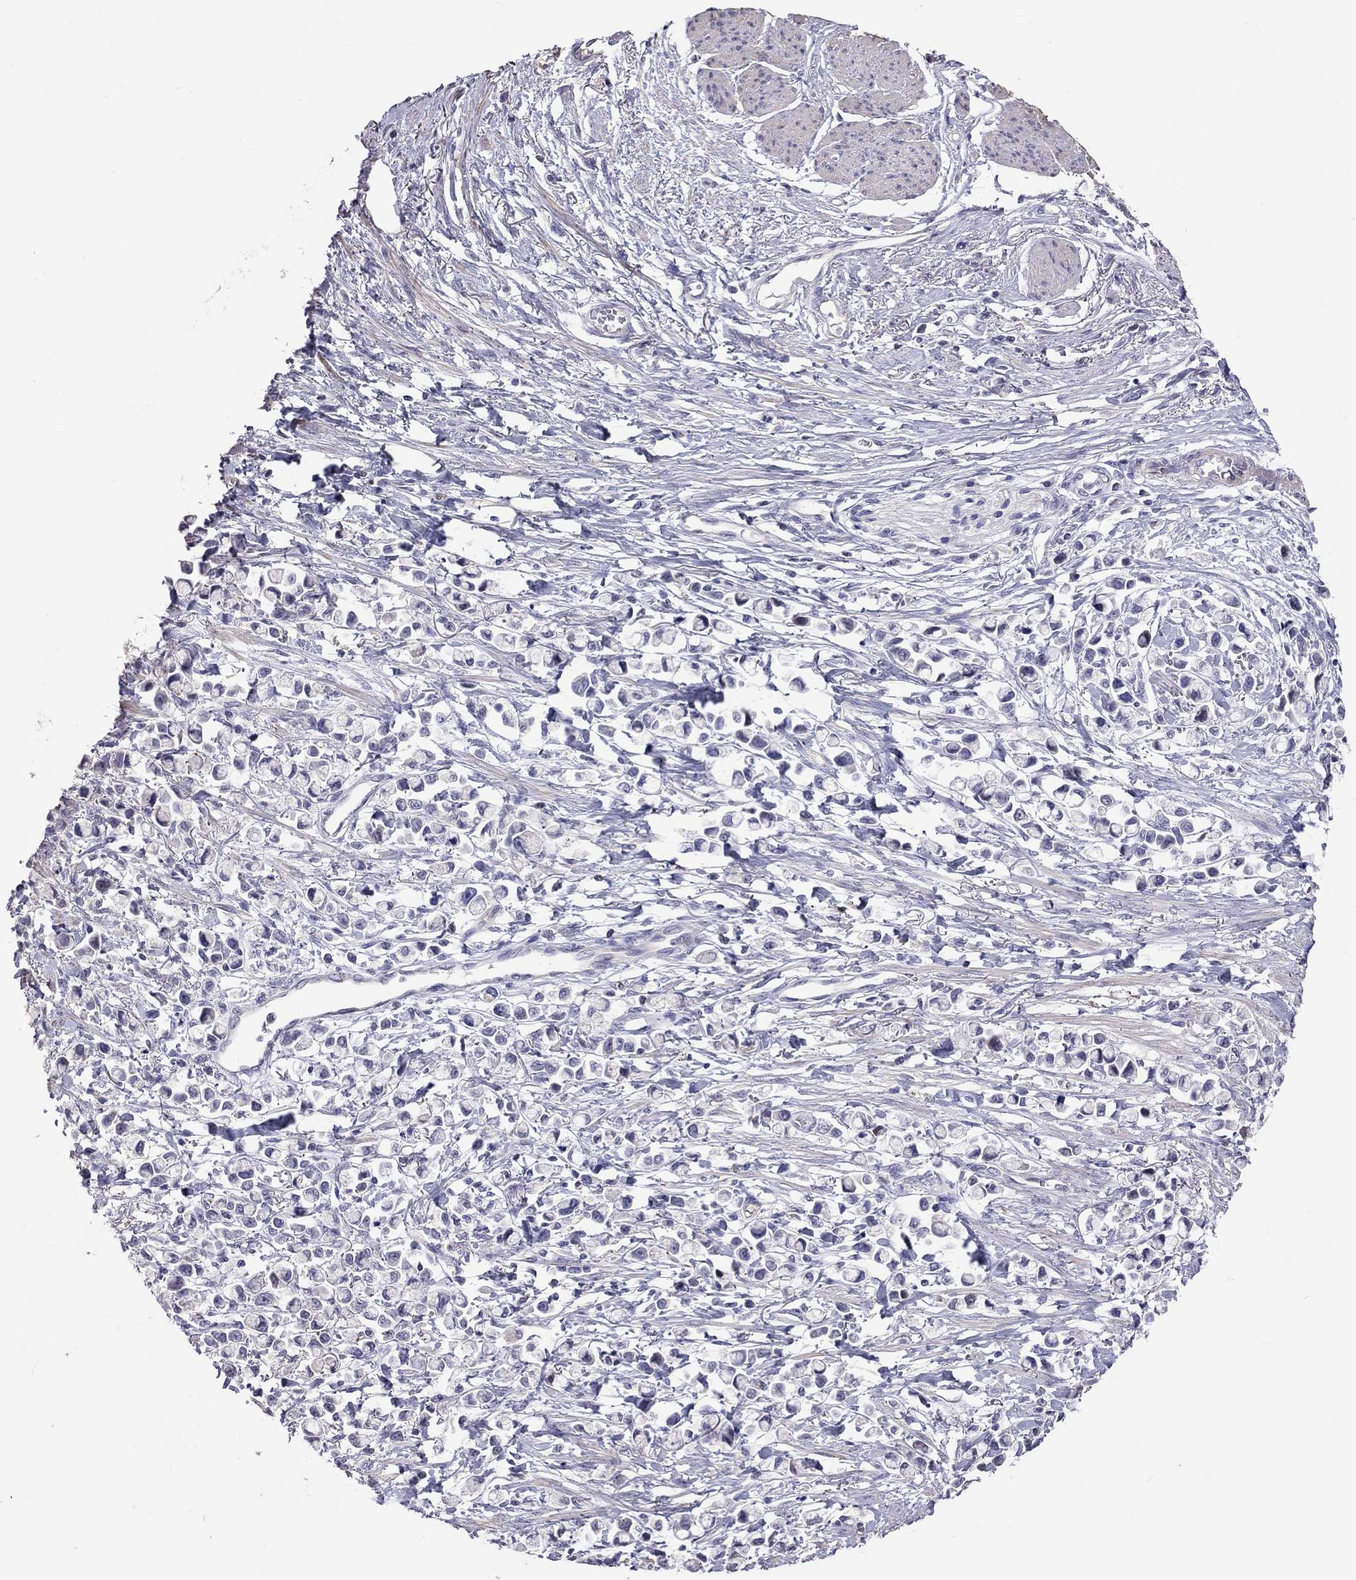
{"staining": {"intensity": "negative", "quantity": "none", "location": "none"}, "tissue": "stomach cancer", "cell_type": "Tumor cells", "image_type": "cancer", "snomed": [{"axis": "morphology", "description": "Adenocarcinoma, NOS"}, {"axis": "topography", "description": "Stomach"}], "caption": "IHC photomicrograph of neoplastic tissue: stomach cancer stained with DAB reveals no significant protein positivity in tumor cells. (DAB immunohistochemistry (IHC), high magnification).", "gene": "FEZ1", "patient": {"sex": "female", "age": 81}}